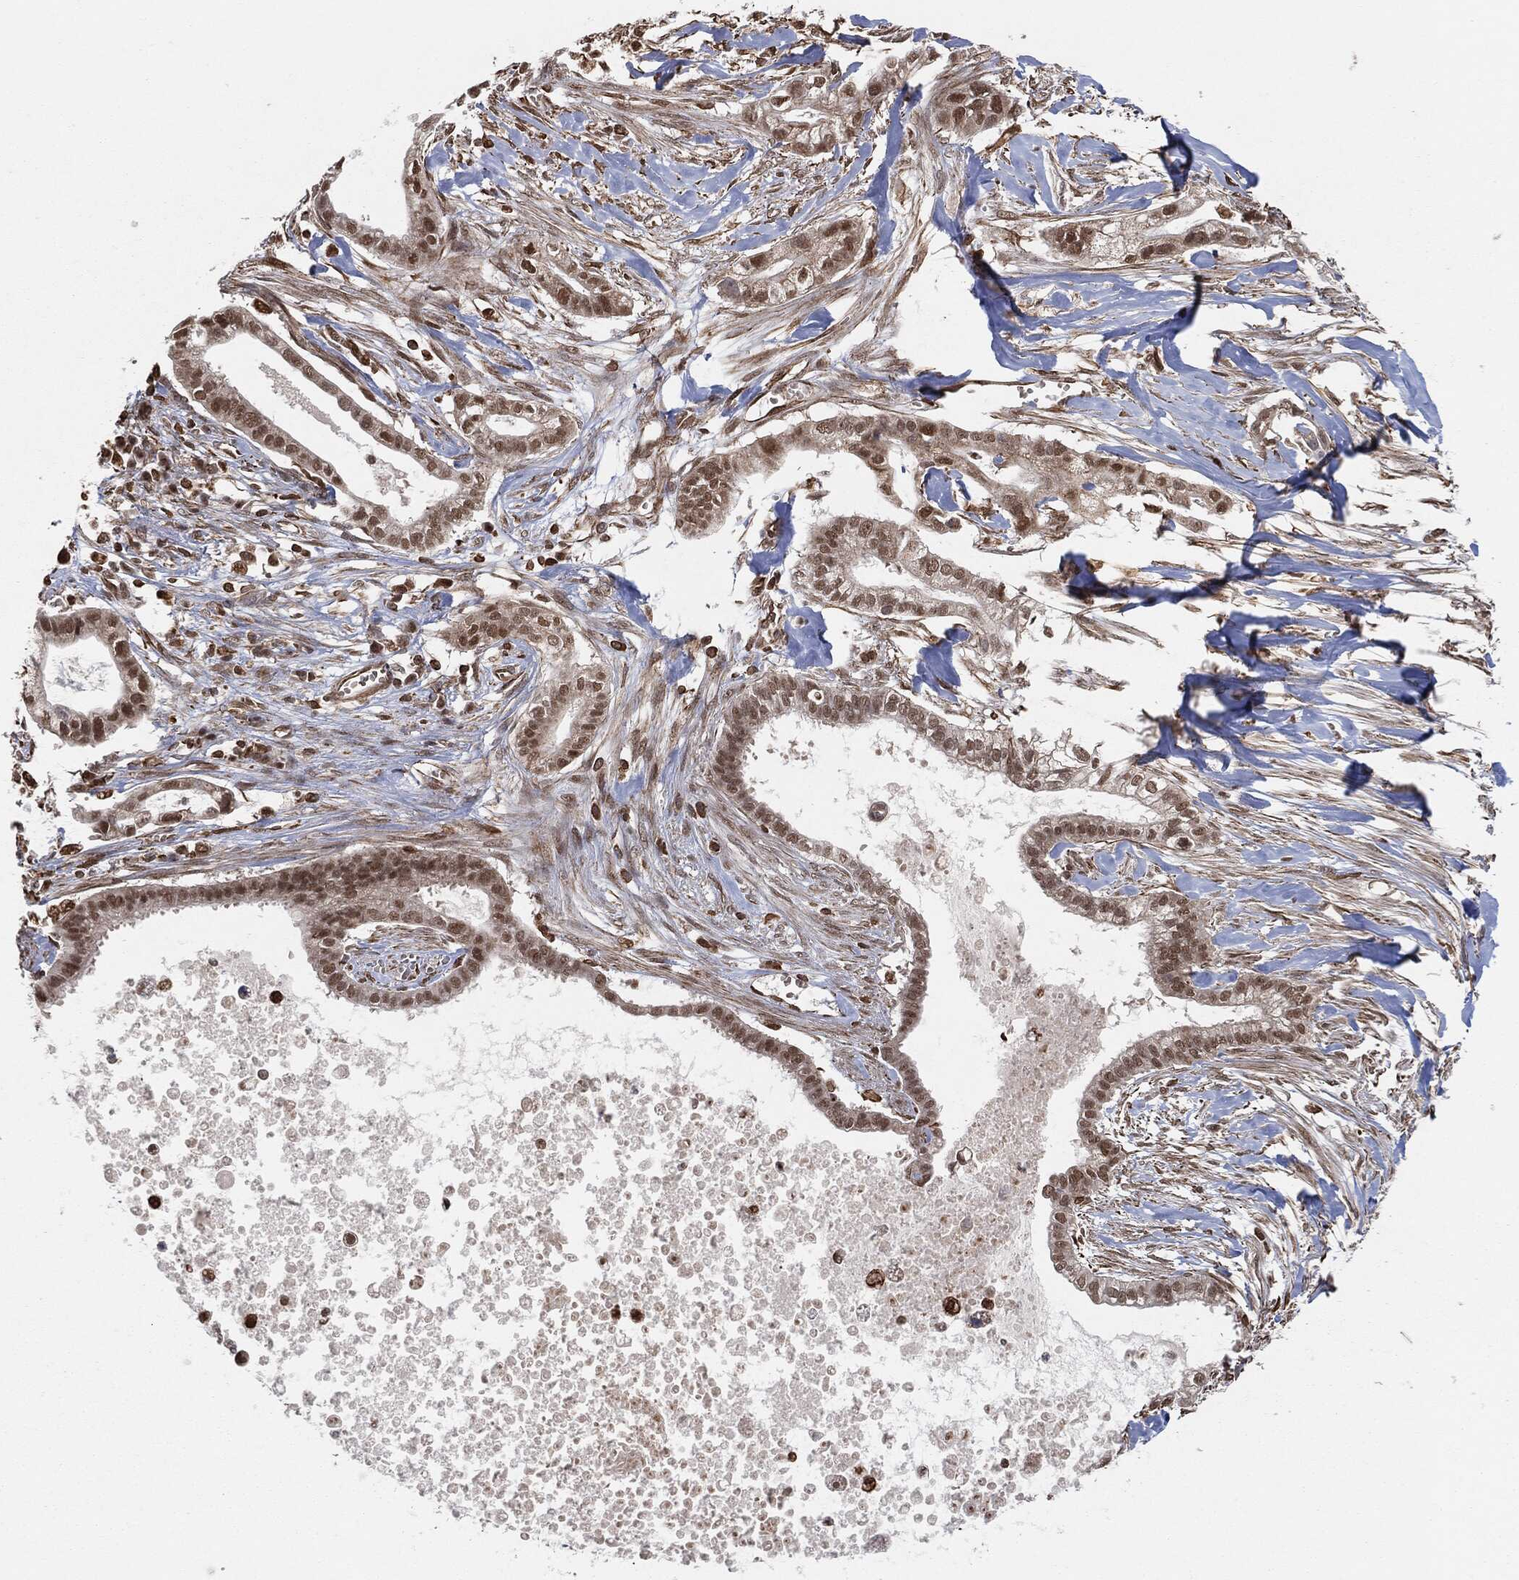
{"staining": {"intensity": "moderate", "quantity": "25%-75%", "location": "nuclear"}, "tissue": "pancreatic cancer", "cell_type": "Tumor cells", "image_type": "cancer", "snomed": [{"axis": "morphology", "description": "Adenocarcinoma, NOS"}, {"axis": "topography", "description": "Pancreas"}], "caption": "Protein staining by immunohistochemistry shows moderate nuclear positivity in about 25%-75% of tumor cells in pancreatic adenocarcinoma. (Stains: DAB (3,3'-diaminobenzidine) in brown, nuclei in blue, Microscopy: brightfield microscopy at high magnification).", "gene": "TP53RK", "patient": {"sex": "male", "age": 61}}